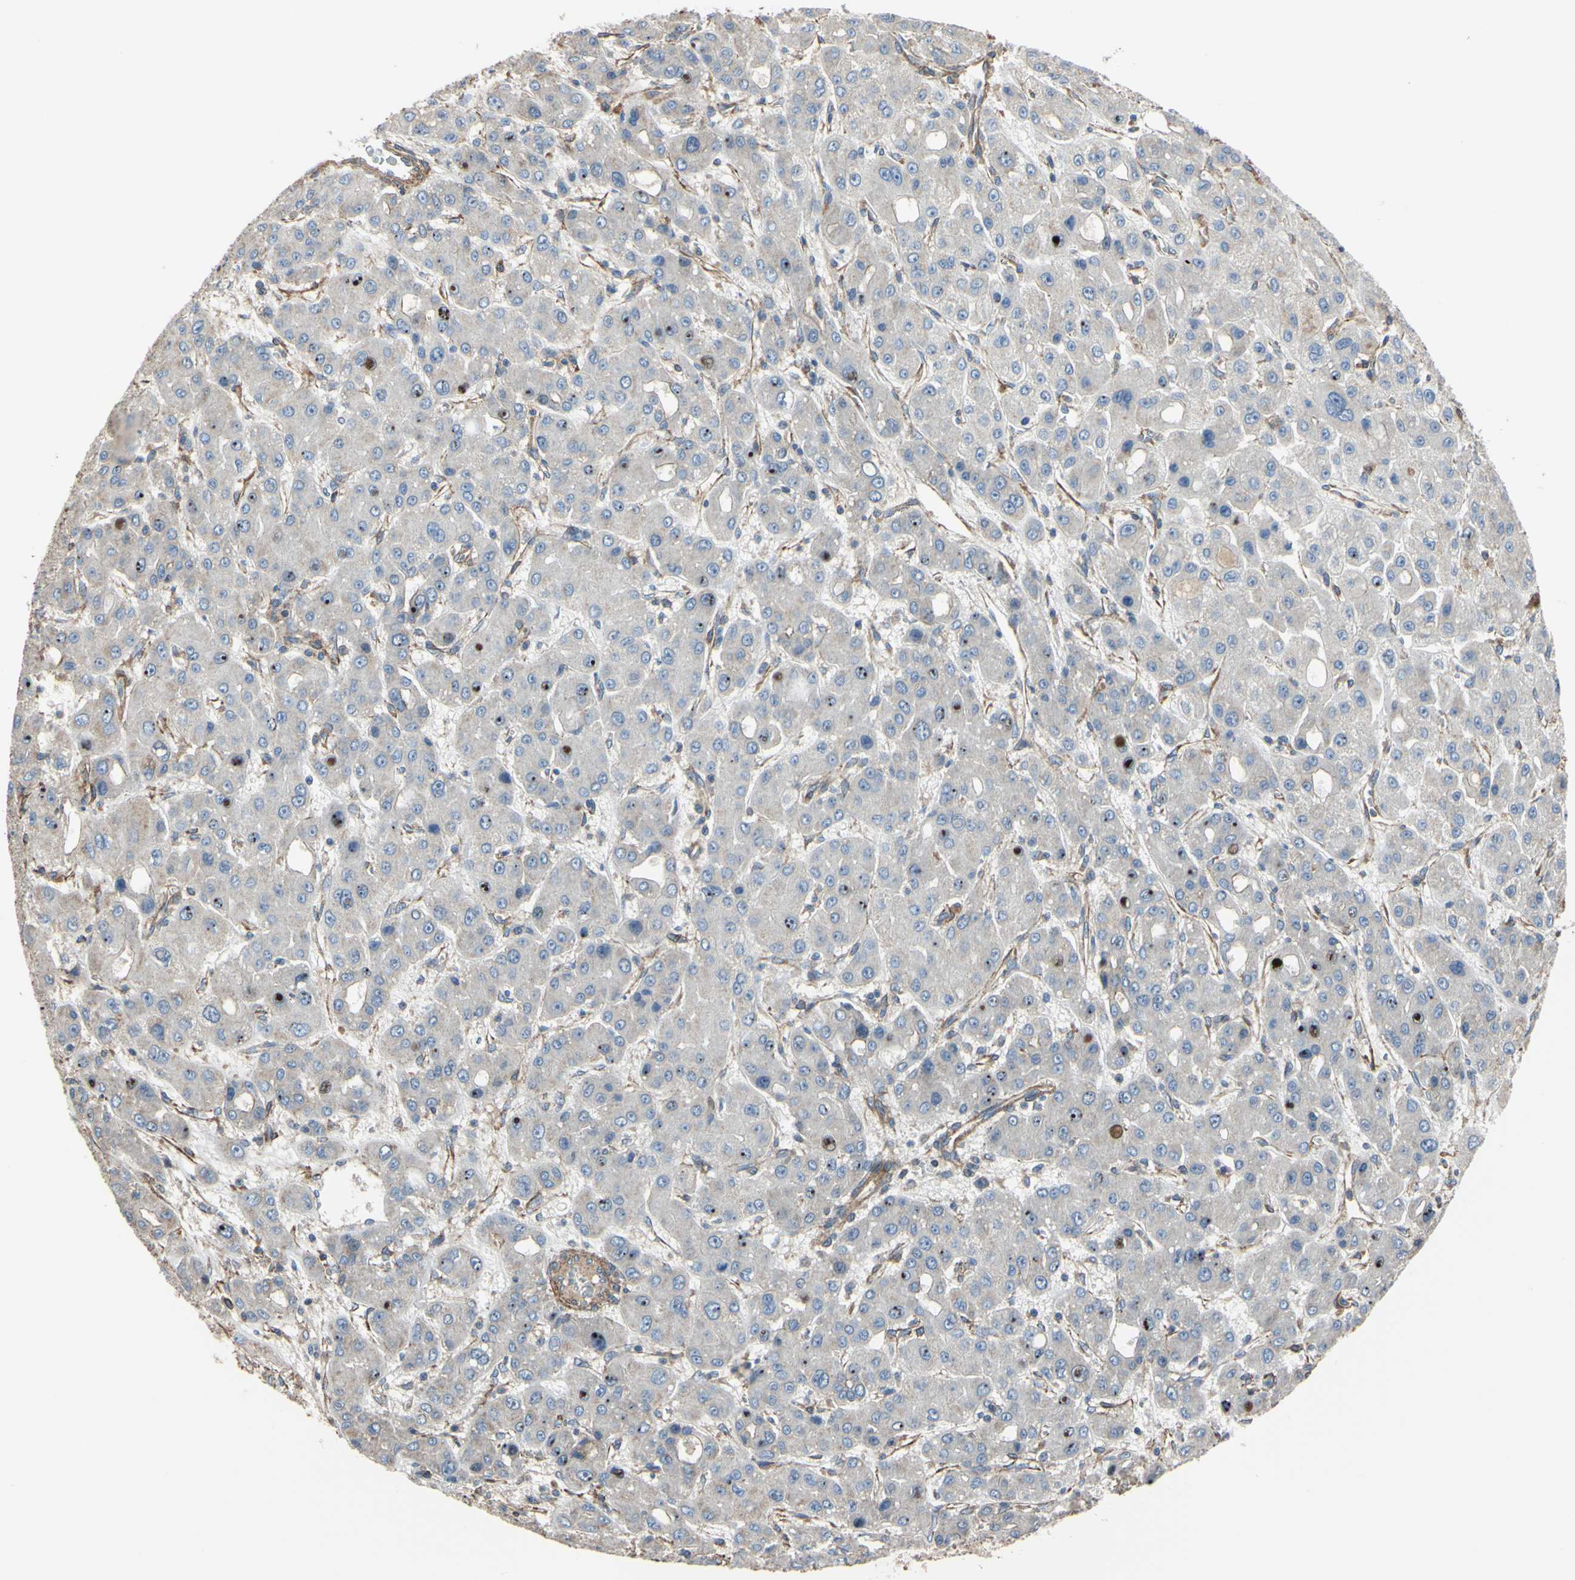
{"staining": {"intensity": "negative", "quantity": "none", "location": "none"}, "tissue": "liver cancer", "cell_type": "Tumor cells", "image_type": "cancer", "snomed": [{"axis": "morphology", "description": "Carcinoma, Hepatocellular, NOS"}, {"axis": "topography", "description": "Liver"}], "caption": "This is an immunohistochemistry image of human liver cancer. There is no expression in tumor cells.", "gene": "BECN1", "patient": {"sex": "male", "age": 55}}